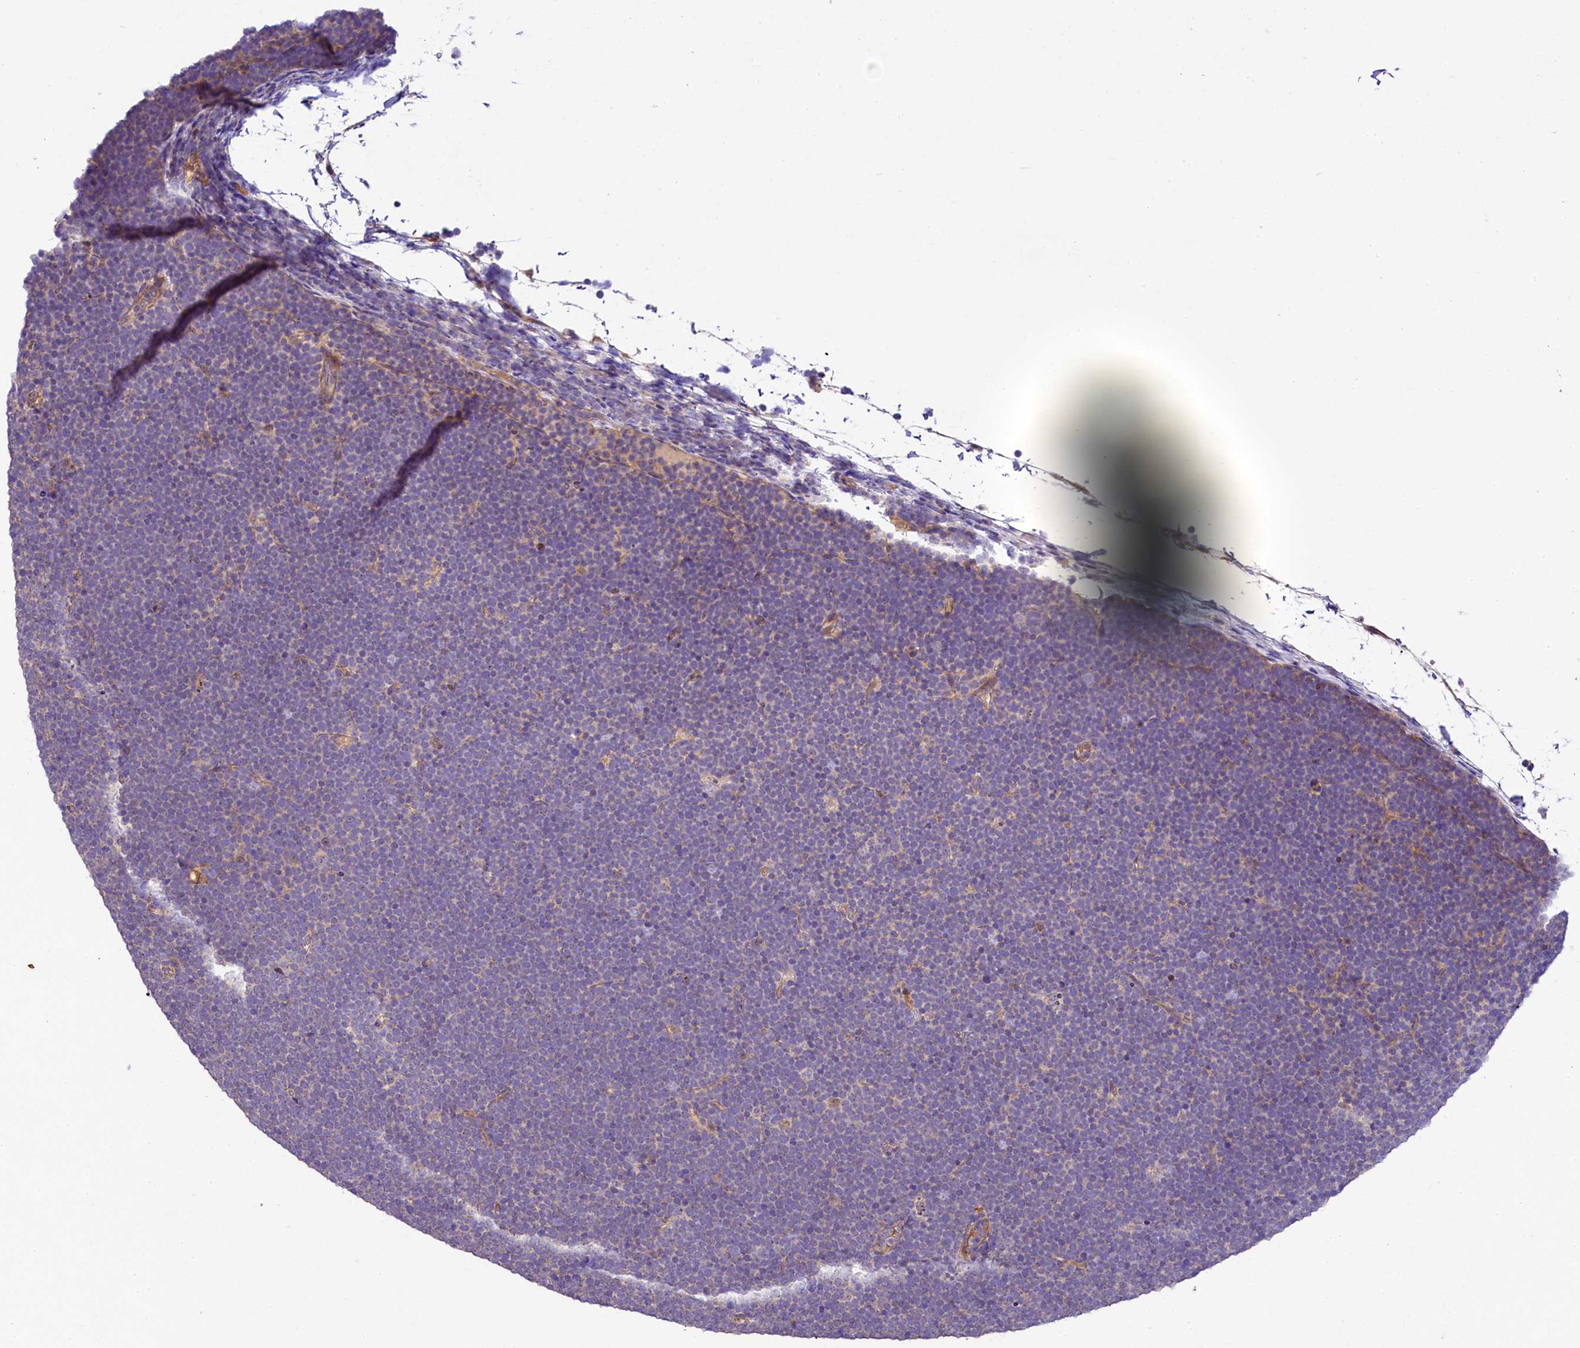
{"staining": {"intensity": "negative", "quantity": "none", "location": "none"}, "tissue": "lymphoma", "cell_type": "Tumor cells", "image_type": "cancer", "snomed": [{"axis": "morphology", "description": "Malignant lymphoma, non-Hodgkin's type, High grade"}, {"axis": "topography", "description": "Lymph node"}], "caption": "An immunohistochemistry (IHC) image of lymphoma is shown. There is no staining in tumor cells of lymphoma.", "gene": "UBXN6", "patient": {"sex": "male", "age": 13}}